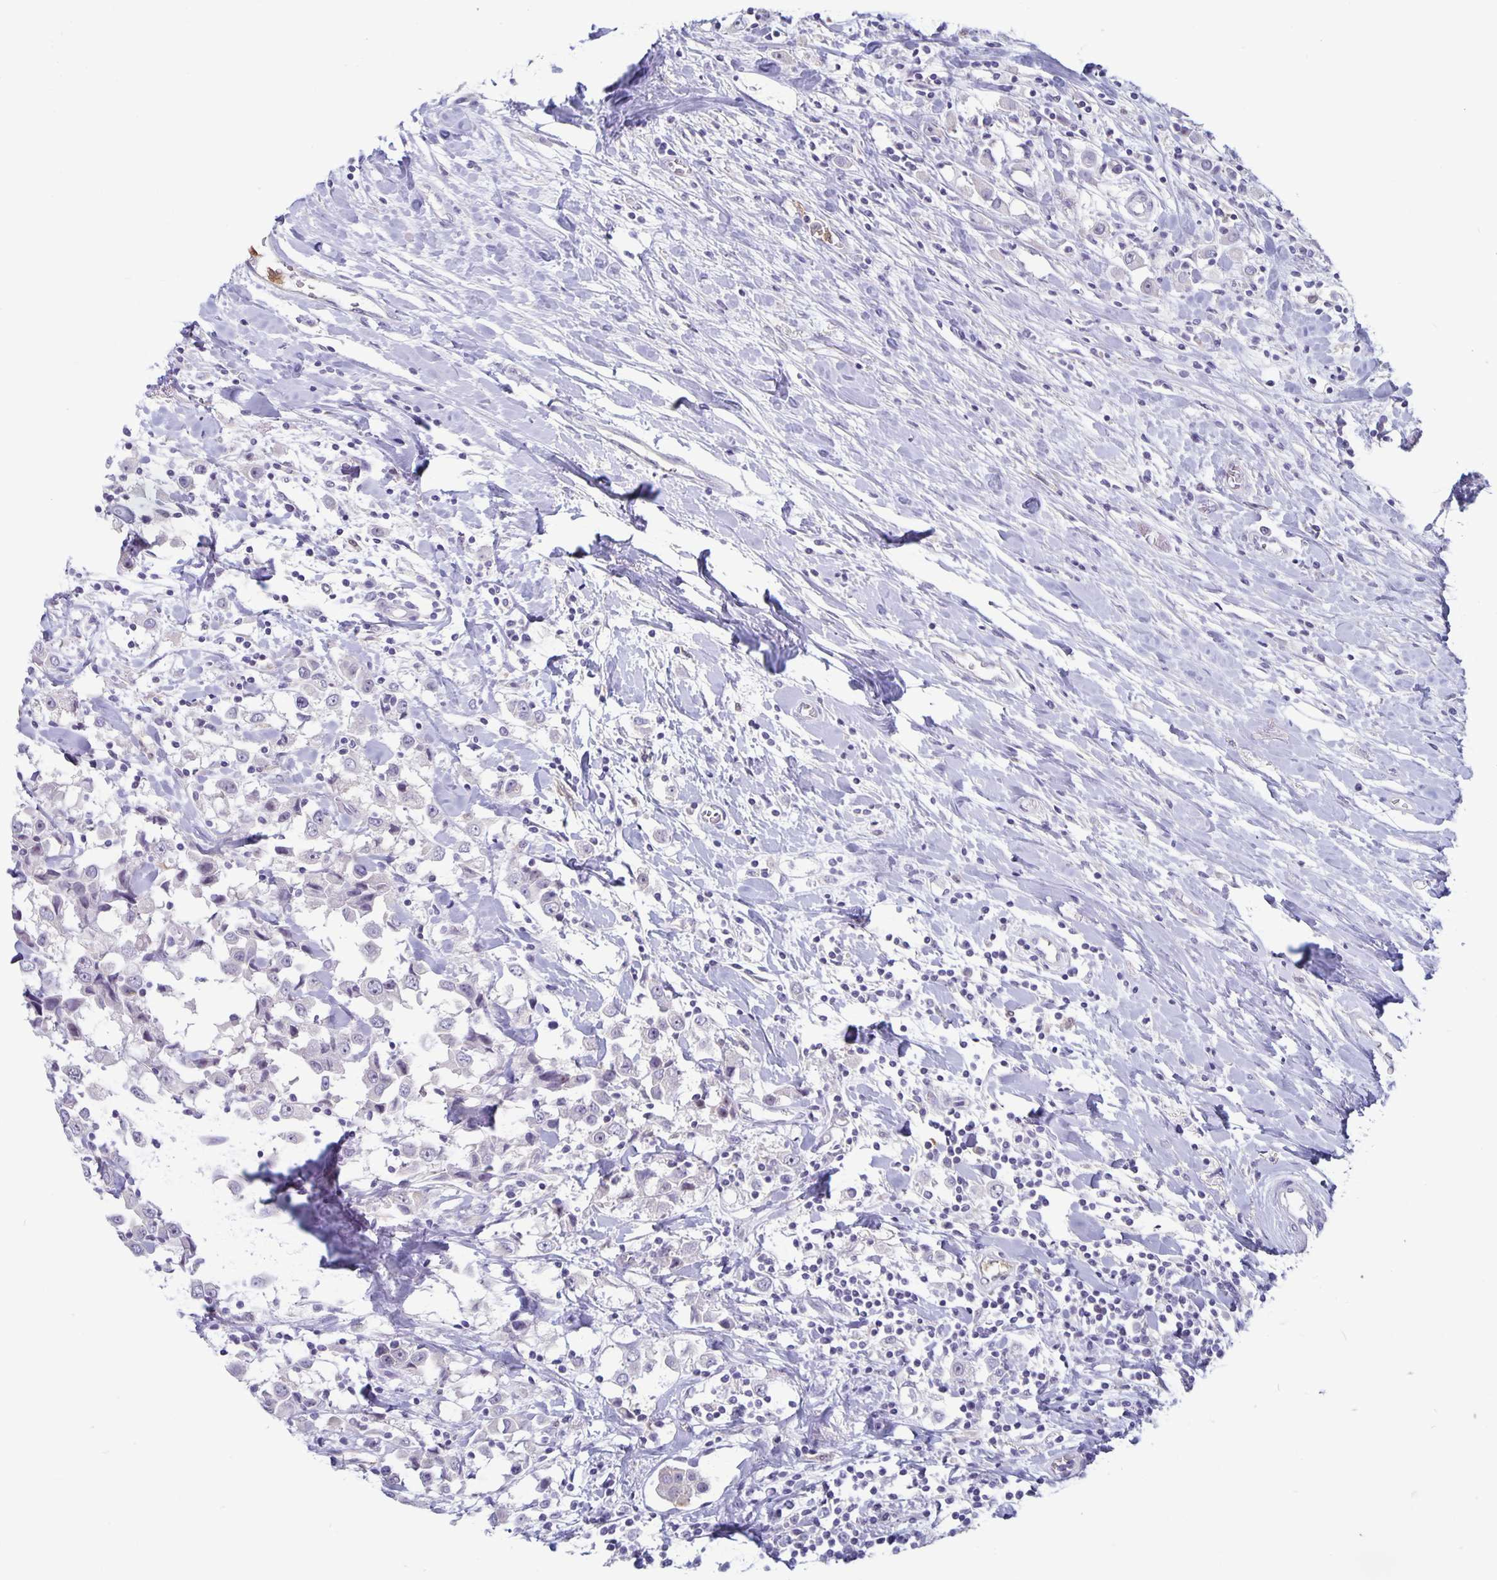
{"staining": {"intensity": "negative", "quantity": "none", "location": "none"}, "tissue": "breast cancer", "cell_type": "Tumor cells", "image_type": "cancer", "snomed": [{"axis": "morphology", "description": "Duct carcinoma"}, {"axis": "topography", "description": "Breast"}], "caption": "Human breast invasive ductal carcinoma stained for a protein using IHC exhibits no staining in tumor cells.", "gene": "PLCB3", "patient": {"sex": "female", "age": 61}}